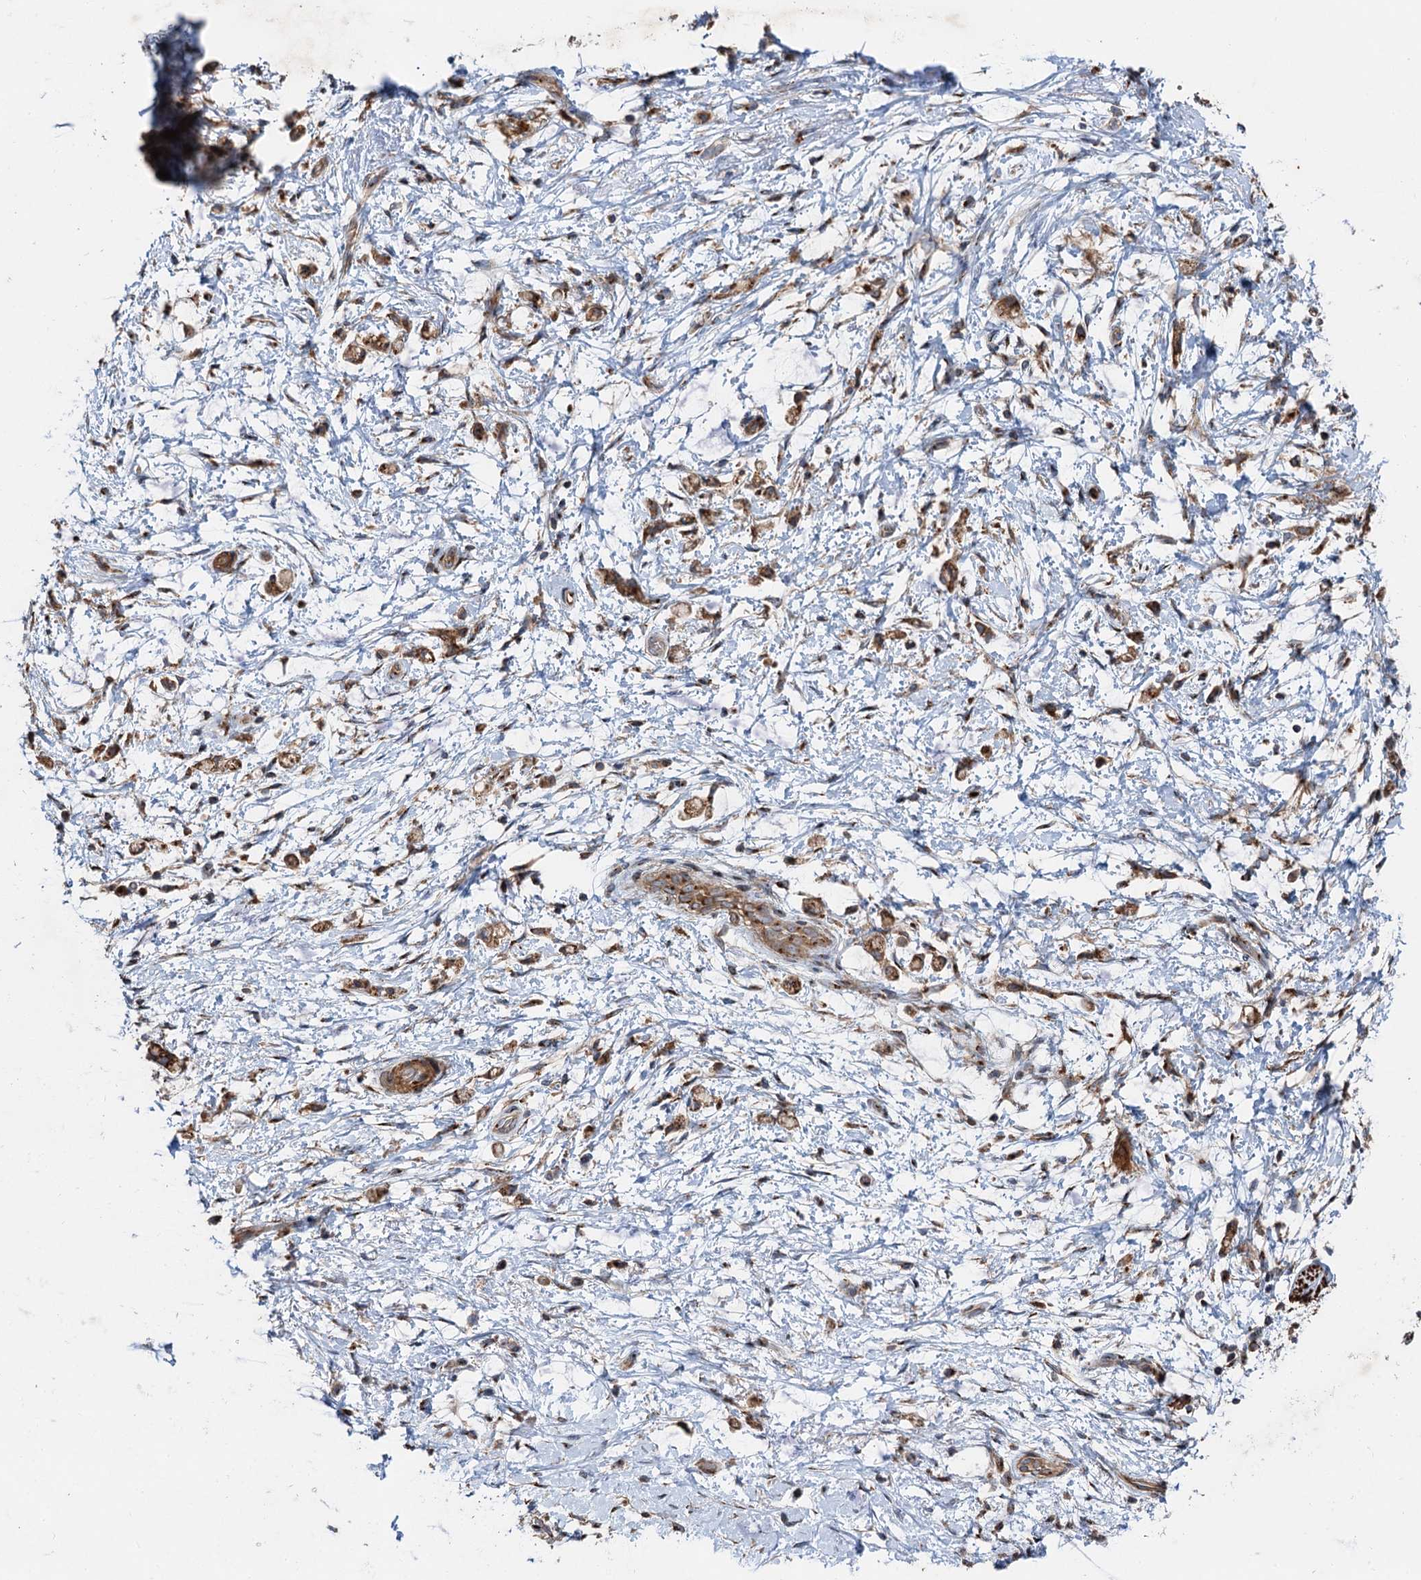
{"staining": {"intensity": "moderate", "quantity": ">75%", "location": "cytoplasmic/membranous"}, "tissue": "stomach cancer", "cell_type": "Tumor cells", "image_type": "cancer", "snomed": [{"axis": "morphology", "description": "Adenocarcinoma, NOS"}, {"axis": "topography", "description": "Stomach"}], "caption": "A brown stain shows moderate cytoplasmic/membranous expression of a protein in stomach cancer tumor cells.", "gene": "ANKRD26", "patient": {"sex": "female", "age": 60}}